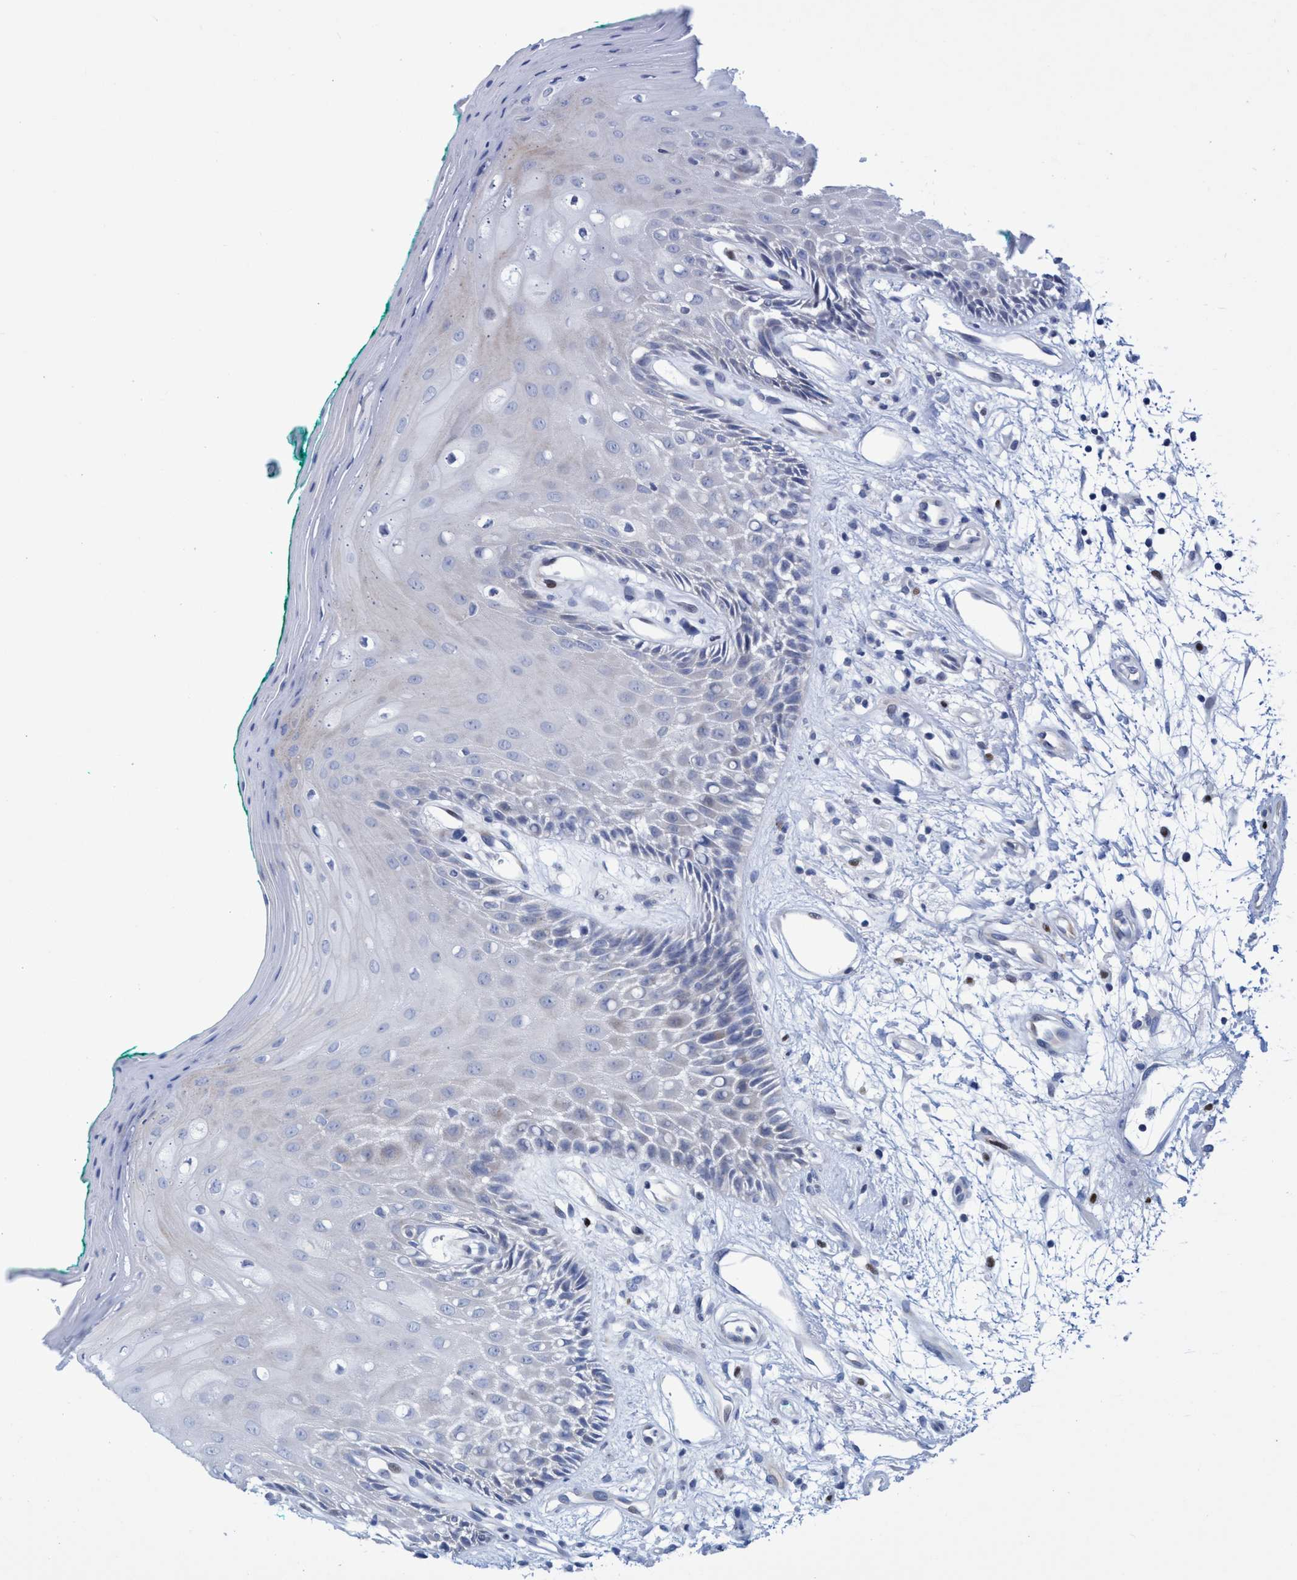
{"staining": {"intensity": "negative", "quantity": "none", "location": "none"}, "tissue": "oral mucosa", "cell_type": "Squamous epithelial cells", "image_type": "normal", "snomed": [{"axis": "morphology", "description": "Normal tissue, NOS"}, {"axis": "morphology", "description": "Squamous cell carcinoma, NOS"}, {"axis": "topography", "description": "Skeletal muscle"}, {"axis": "topography", "description": "Oral tissue"}, {"axis": "topography", "description": "Head-Neck"}], "caption": "This histopathology image is of normal oral mucosa stained with immunohistochemistry (IHC) to label a protein in brown with the nuclei are counter-stained blue. There is no staining in squamous epithelial cells.", "gene": "R3HCC1", "patient": {"sex": "female", "age": 84}}